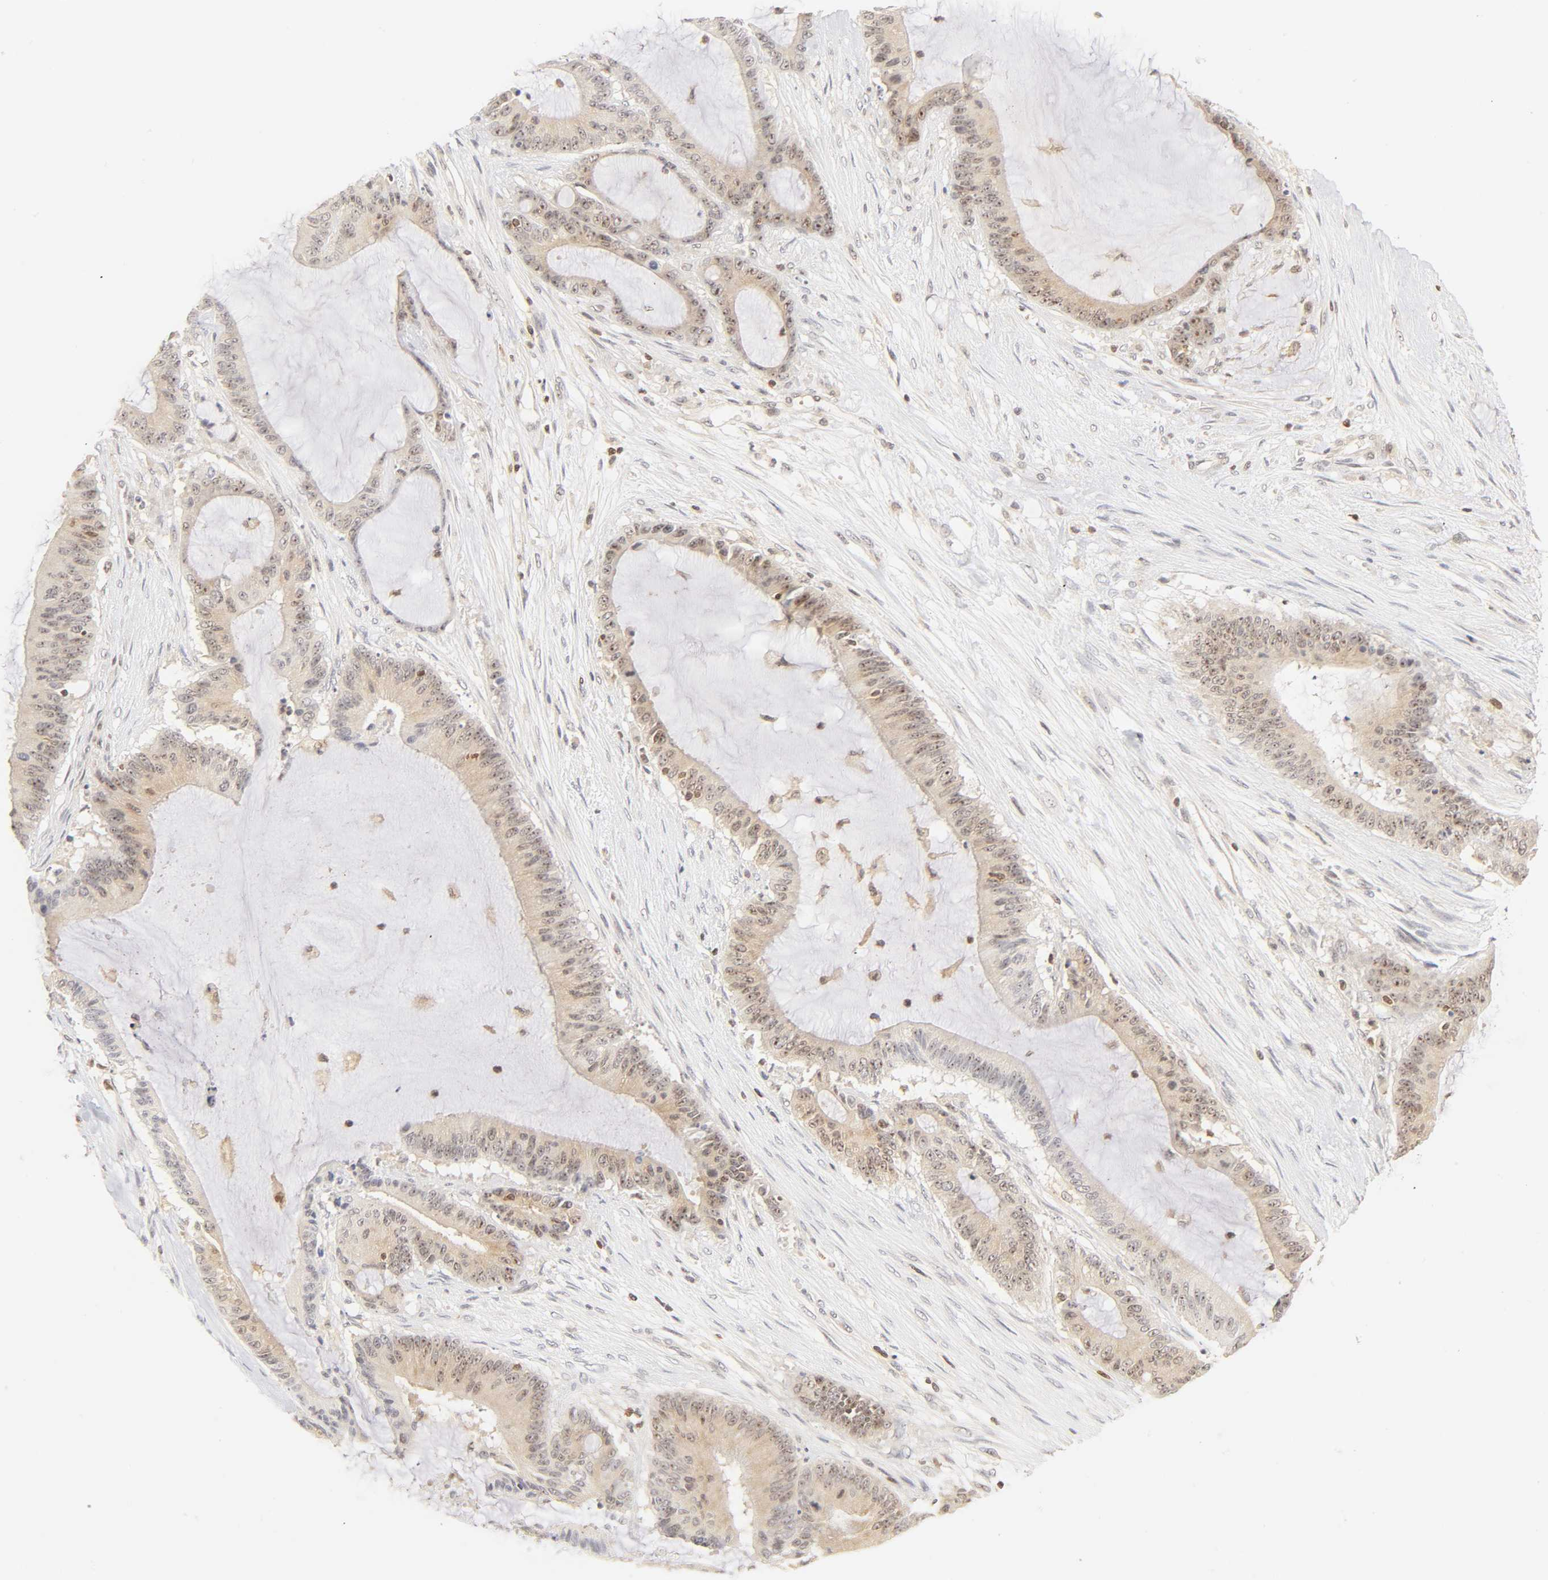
{"staining": {"intensity": "moderate", "quantity": "25%-75%", "location": "cytoplasmic/membranous,nuclear"}, "tissue": "liver cancer", "cell_type": "Tumor cells", "image_type": "cancer", "snomed": [{"axis": "morphology", "description": "Cholangiocarcinoma"}, {"axis": "topography", "description": "Liver"}], "caption": "A micrograph of human liver cancer stained for a protein exhibits moderate cytoplasmic/membranous and nuclear brown staining in tumor cells.", "gene": "KIF2A", "patient": {"sex": "female", "age": 73}}